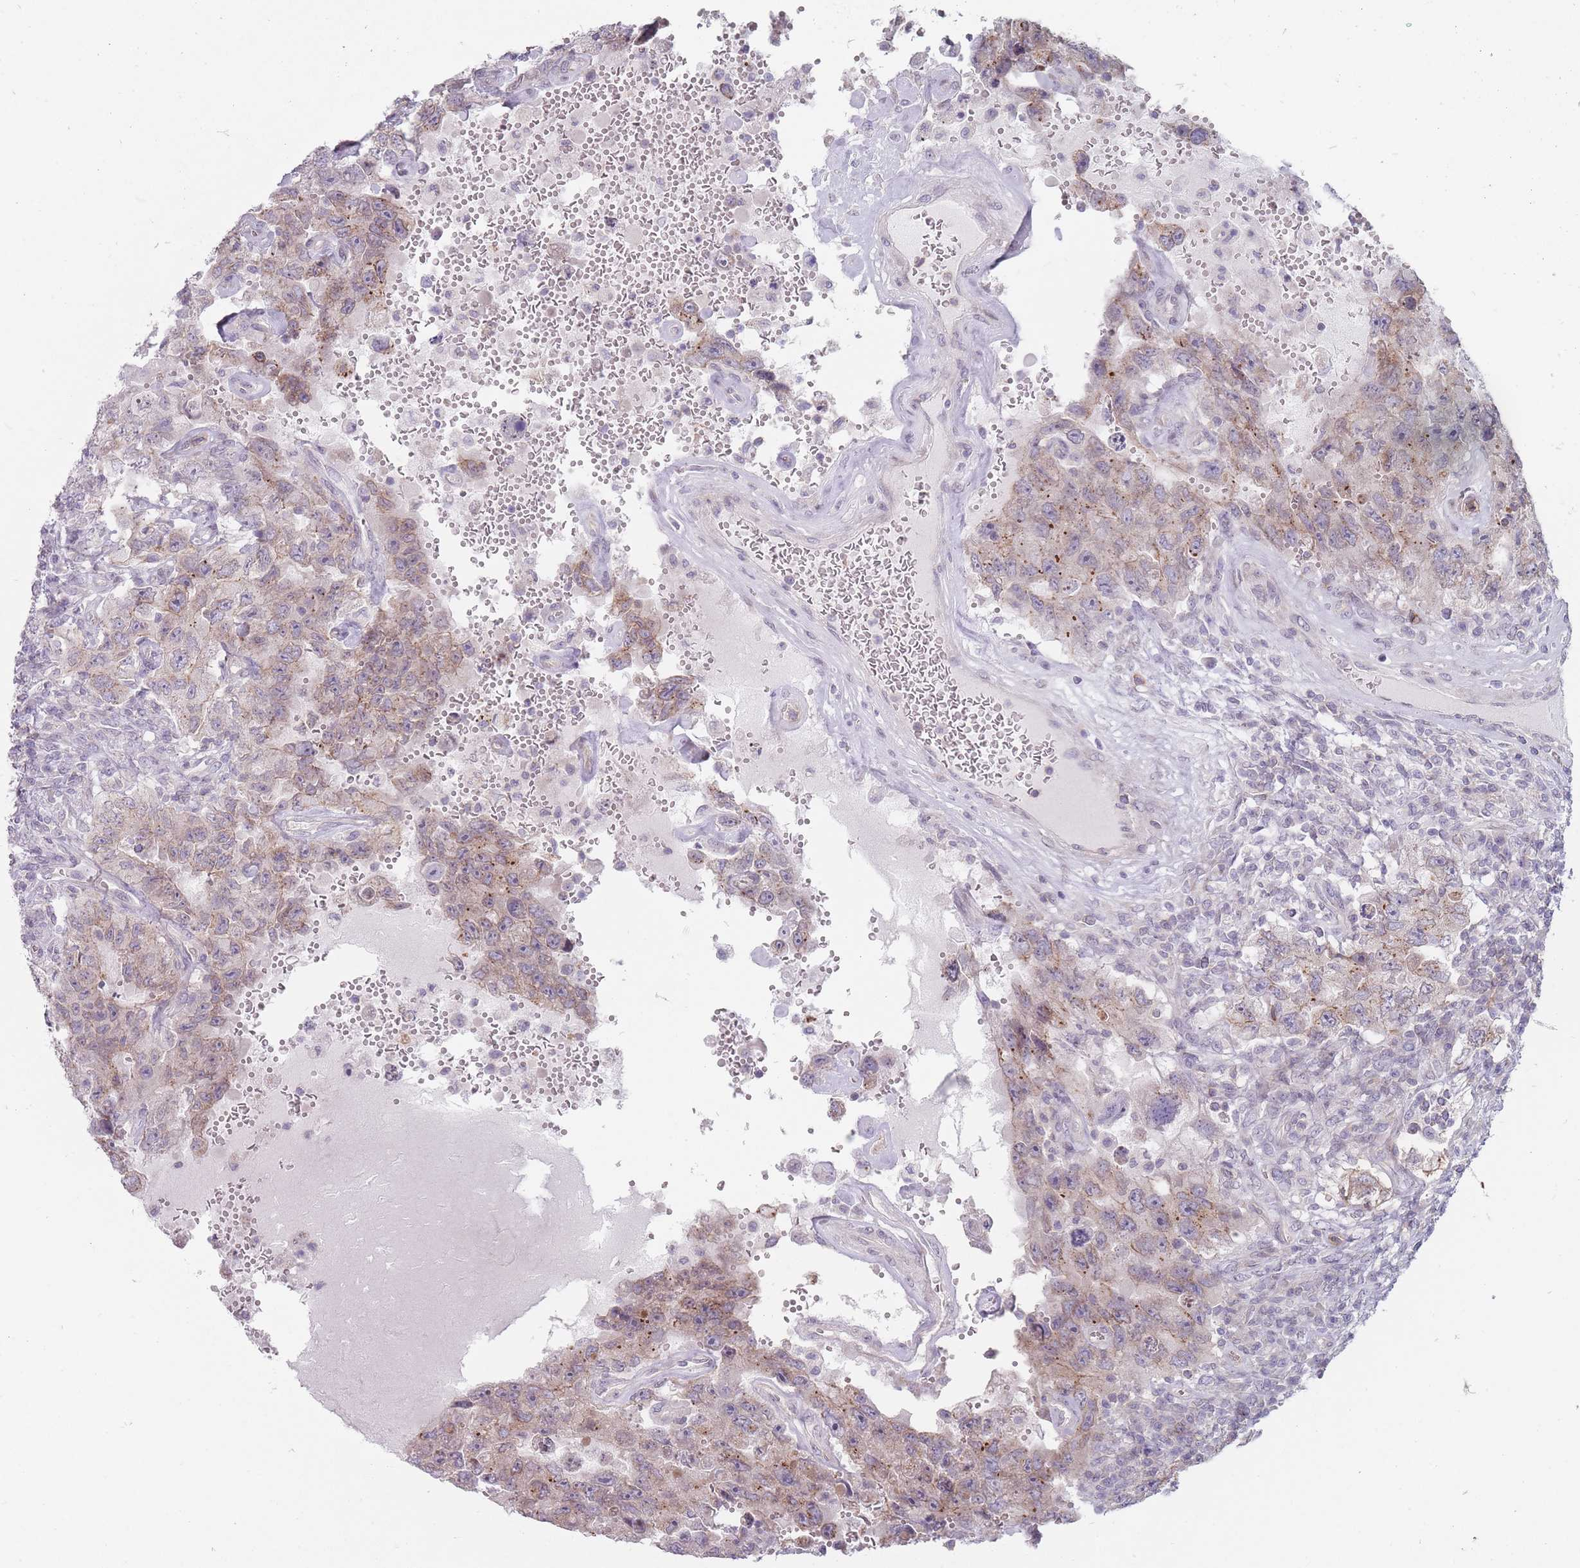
{"staining": {"intensity": "weak", "quantity": ">75%", "location": "cytoplasmic/membranous"}, "tissue": "testis cancer", "cell_type": "Tumor cells", "image_type": "cancer", "snomed": [{"axis": "morphology", "description": "Carcinoma, Embryonal, NOS"}, {"axis": "topography", "description": "Testis"}], "caption": "This image shows immunohistochemistry staining of testis embryonal carcinoma, with low weak cytoplasmic/membranous positivity in about >75% of tumor cells.", "gene": "PCDH12", "patient": {"sex": "male", "age": 26}}